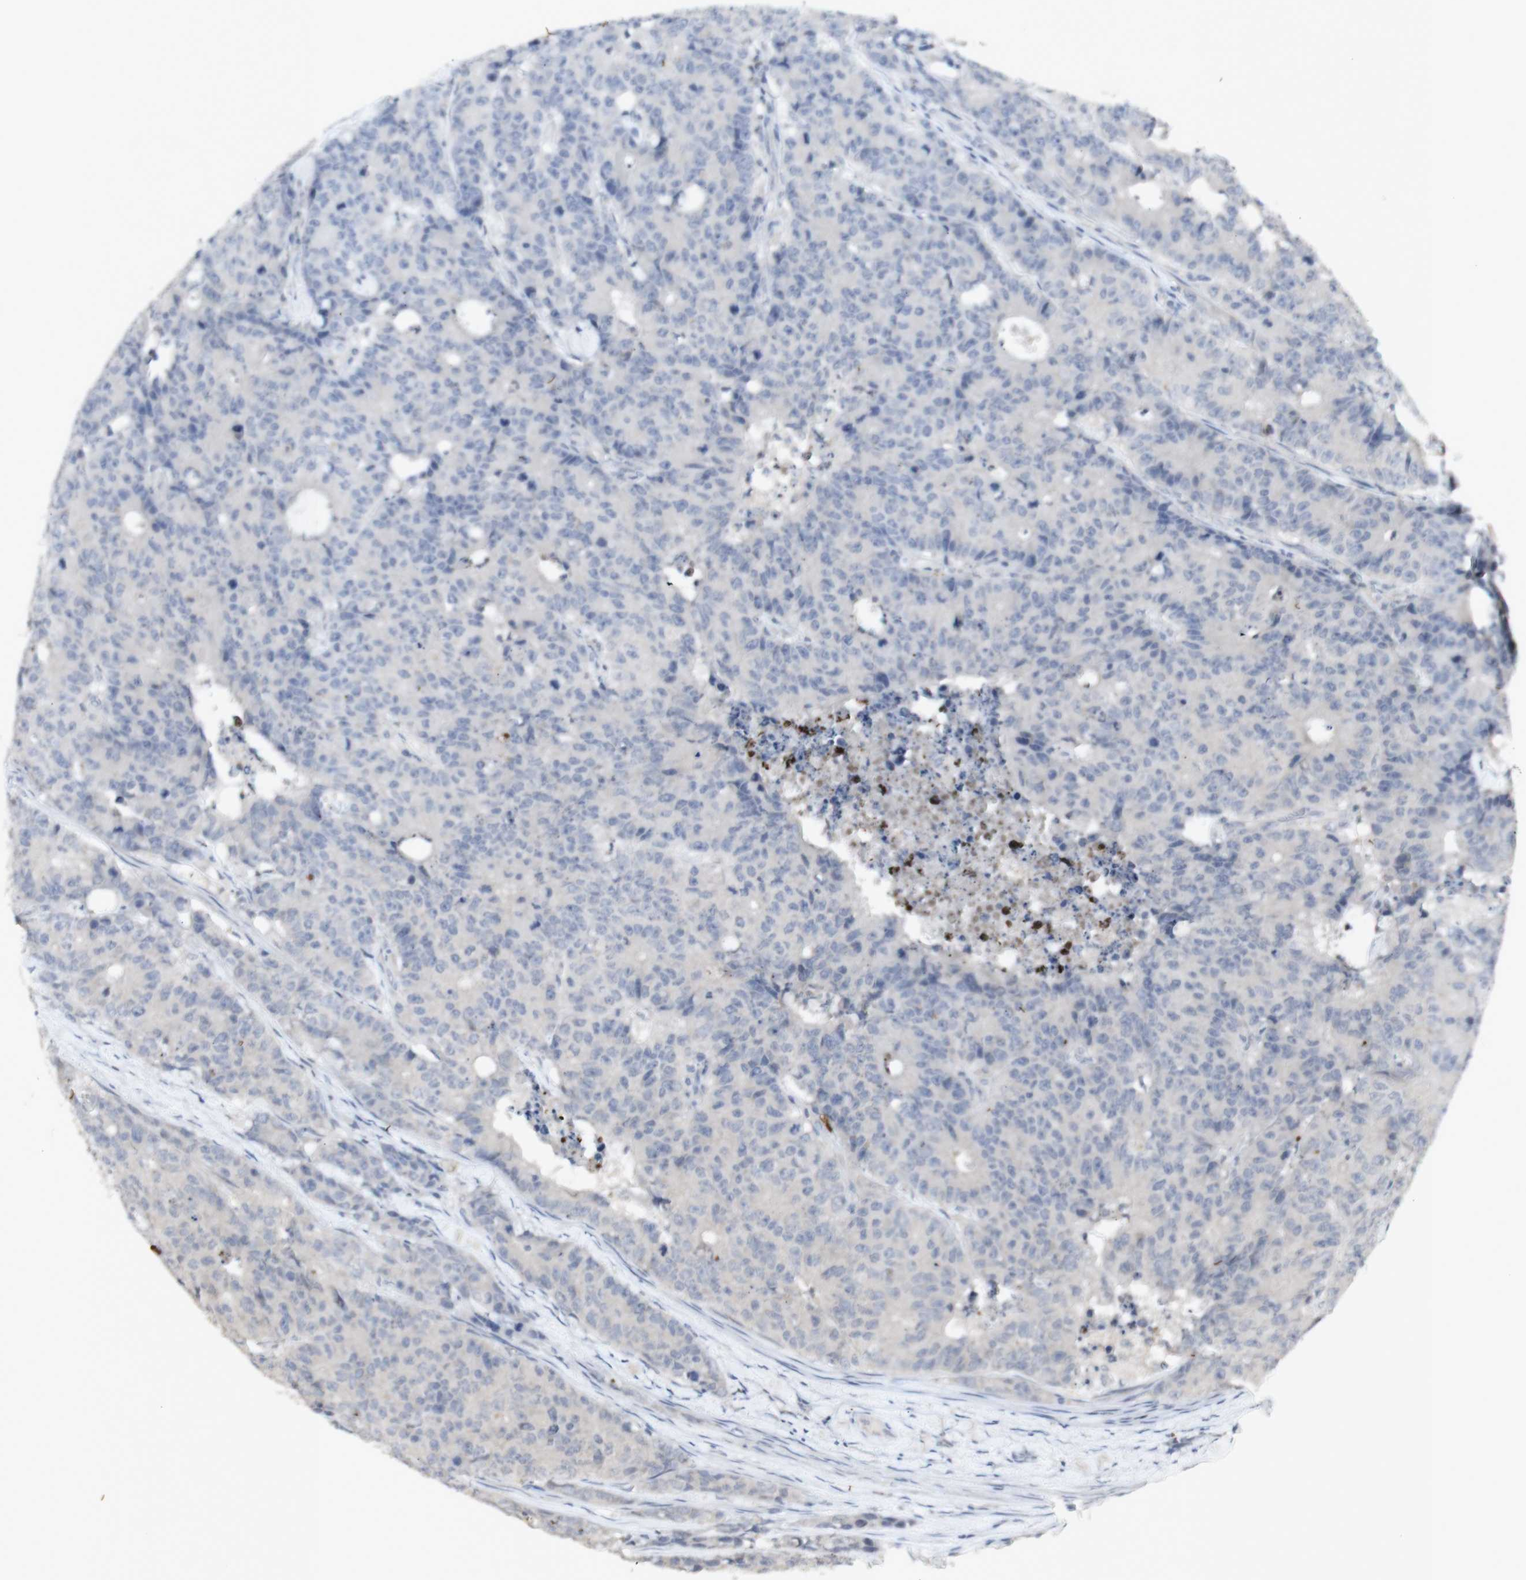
{"staining": {"intensity": "negative", "quantity": "none", "location": "none"}, "tissue": "colorectal cancer", "cell_type": "Tumor cells", "image_type": "cancer", "snomed": [{"axis": "morphology", "description": "Adenocarcinoma, NOS"}, {"axis": "topography", "description": "Colon"}], "caption": "Colorectal cancer was stained to show a protein in brown. There is no significant staining in tumor cells. (Brightfield microscopy of DAB (3,3'-diaminobenzidine) immunohistochemistry (IHC) at high magnification).", "gene": "INS", "patient": {"sex": "female", "age": 86}}